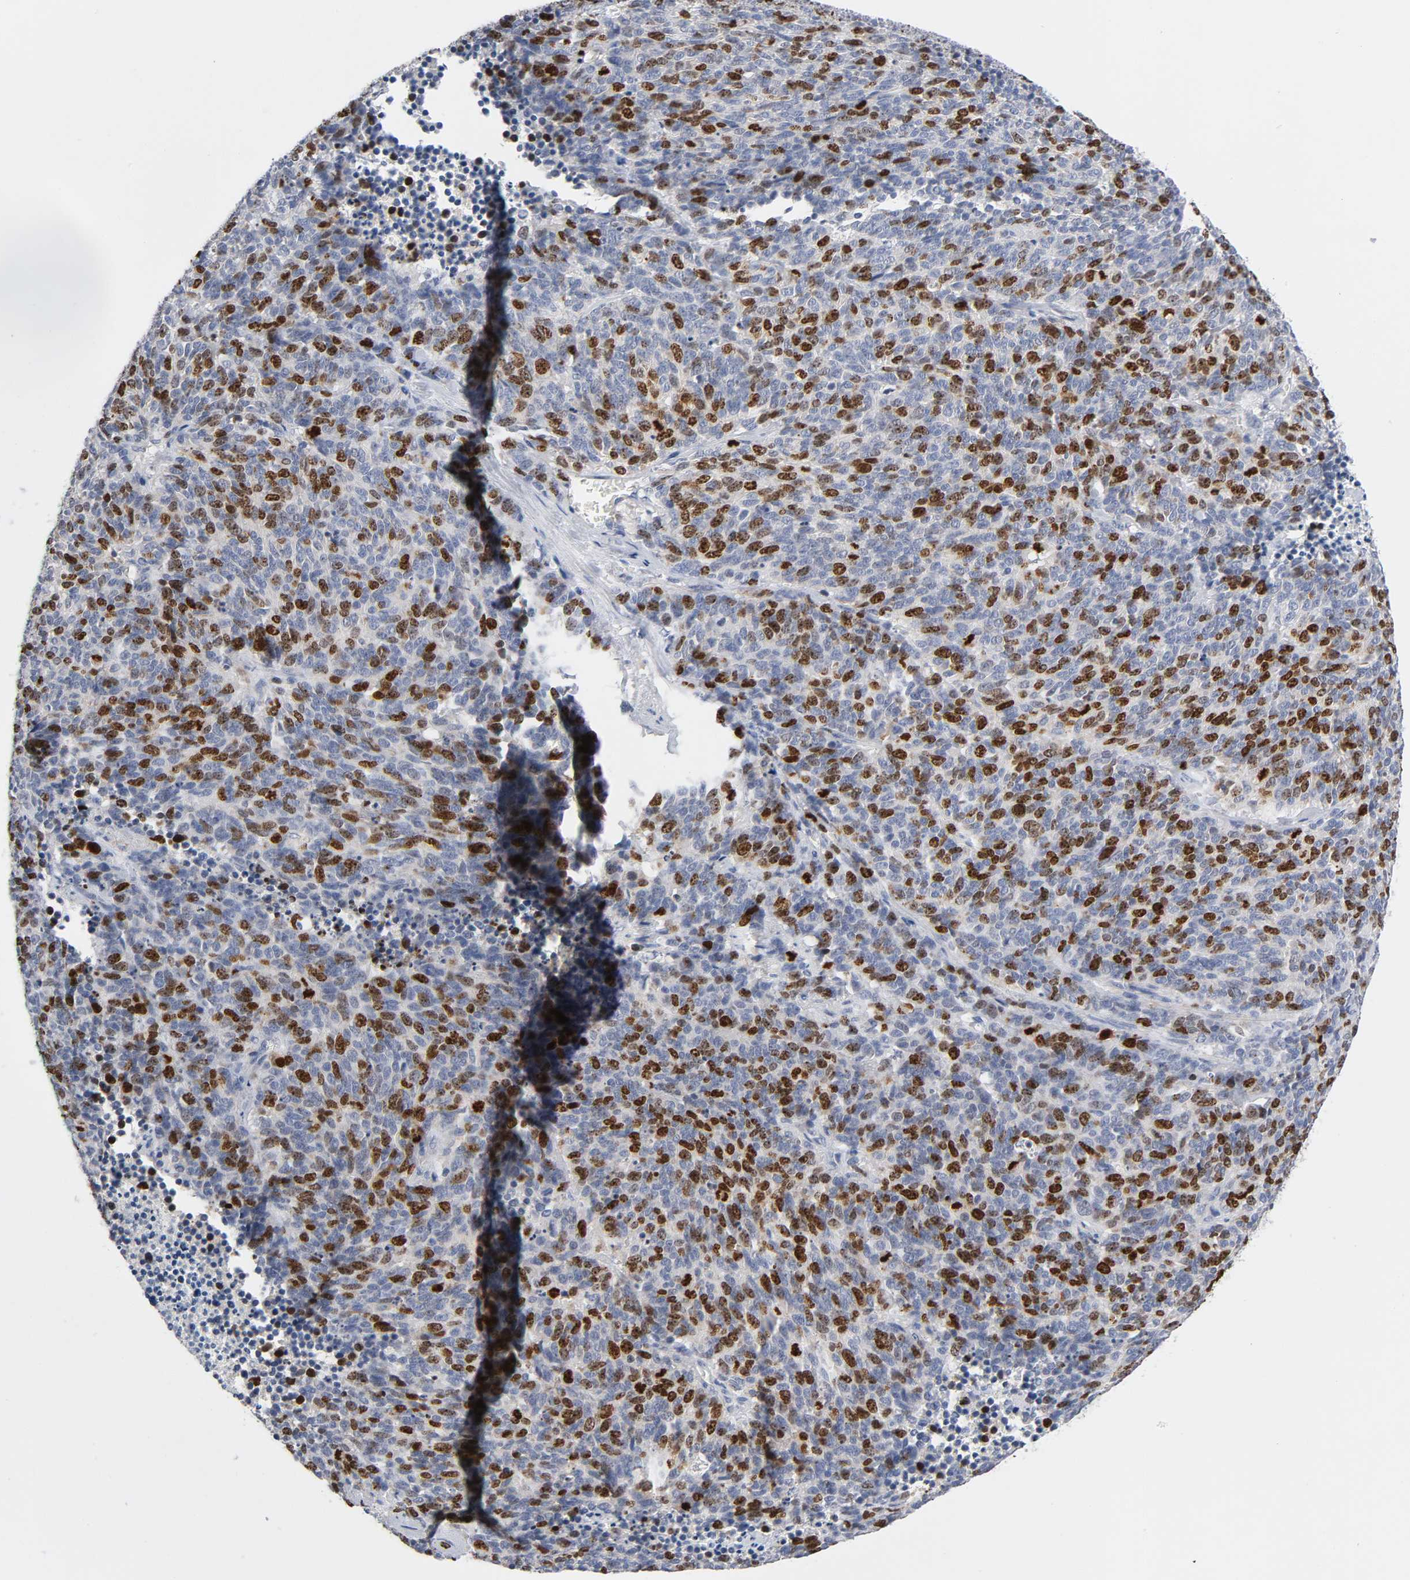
{"staining": {"intensity": "moderate", "quantity": "25%-75%", "location": "nuclear"}, "tissue": "lung cancer", "cell_type": "Tumor cells", "image_type": "cancer", "snomed": [{"axis": "morphology", "description": "Neoplasm, malignant, NOS"}, {"axis": "topography", "description": "Lung"}], "caption": "Immunohistochemical staining of human malignant neoplasm (lung) reveals medium levels of moderate nuclear protein staining in about 25%-75% of tumor cells. The staining was performed using DAB (3,3'-diaminobenzidine), with brown indicating positive protein expression. Nuclei are stained blue with hematoxylin.", "gene": "BIRC5", "patient": {"sex": "female", "age": 58}}